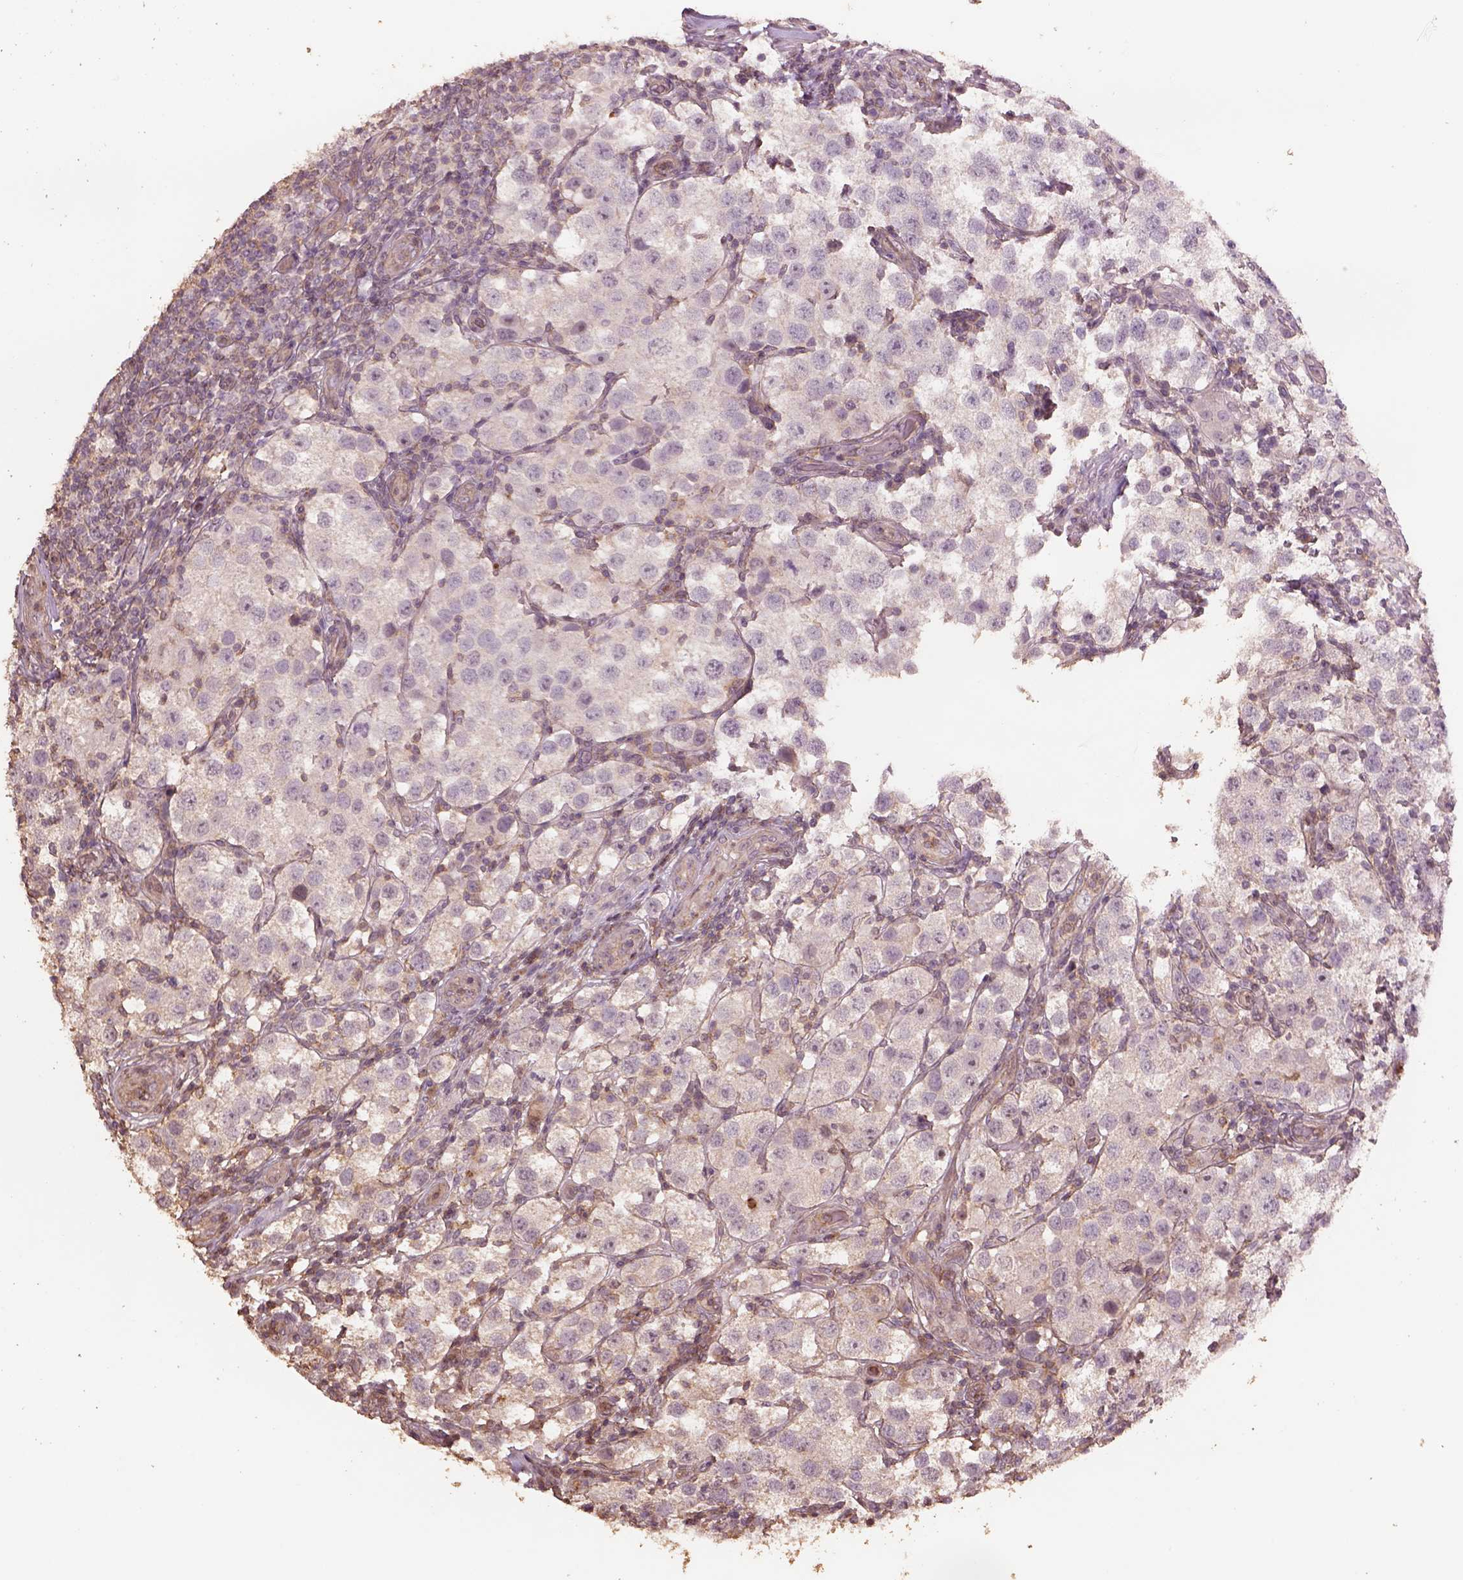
{"staining": {"intensity": "negative", "quantity": "none", "location": "none"}, "tissue": "testis cancer", "cell_type": "Tumor cells", "image_type": "cancer", "snomed": [{"axis": "morphology", "description": "Seminoma, NOS"}, {"axis": "topography", "description": "Testis"}], "caption": "The micrograph reveals no significant positivity in tumor cells of testis cancer (seminoma). (DAB IHC visualized using brightfield microscopy, high magnification).", "gene": "LIN7A", "patient": {"sex": "male", "age": 37}}